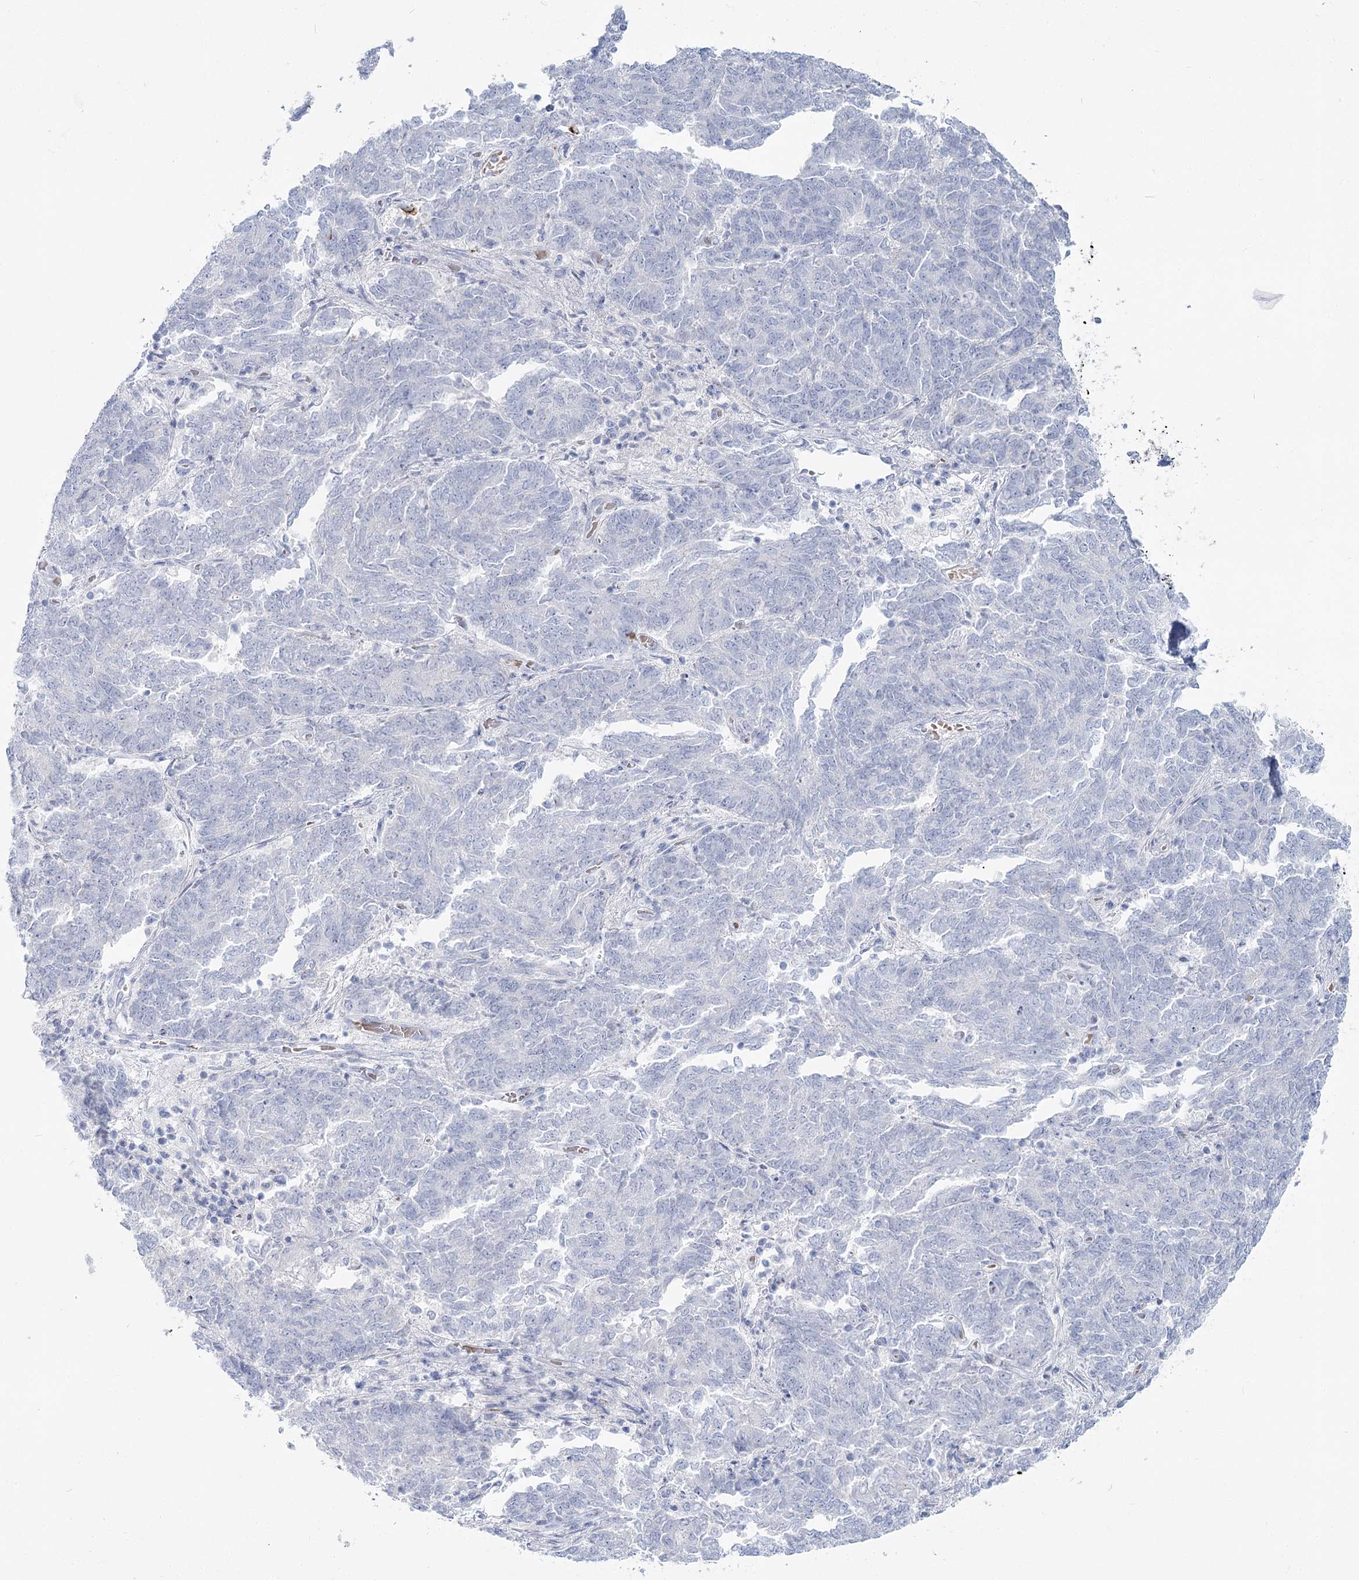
{"staining": {"intensity": "negative", "quantity": "none", "location": "none"}, "tissue": "endometrial cancer", "cell_type": "Tumor cells", "image_type": "cancer", "snomed": [{"axis": "morphology", "description": "Adenocarcinoma, NOS"}, {"axis": "topography", "description": "Endometrium"}], "caption": "Tumor cells show no significant staining in endometrial cancer.", "gene": "IFIT5", "patient": {"sex": "female", "age": 80}}